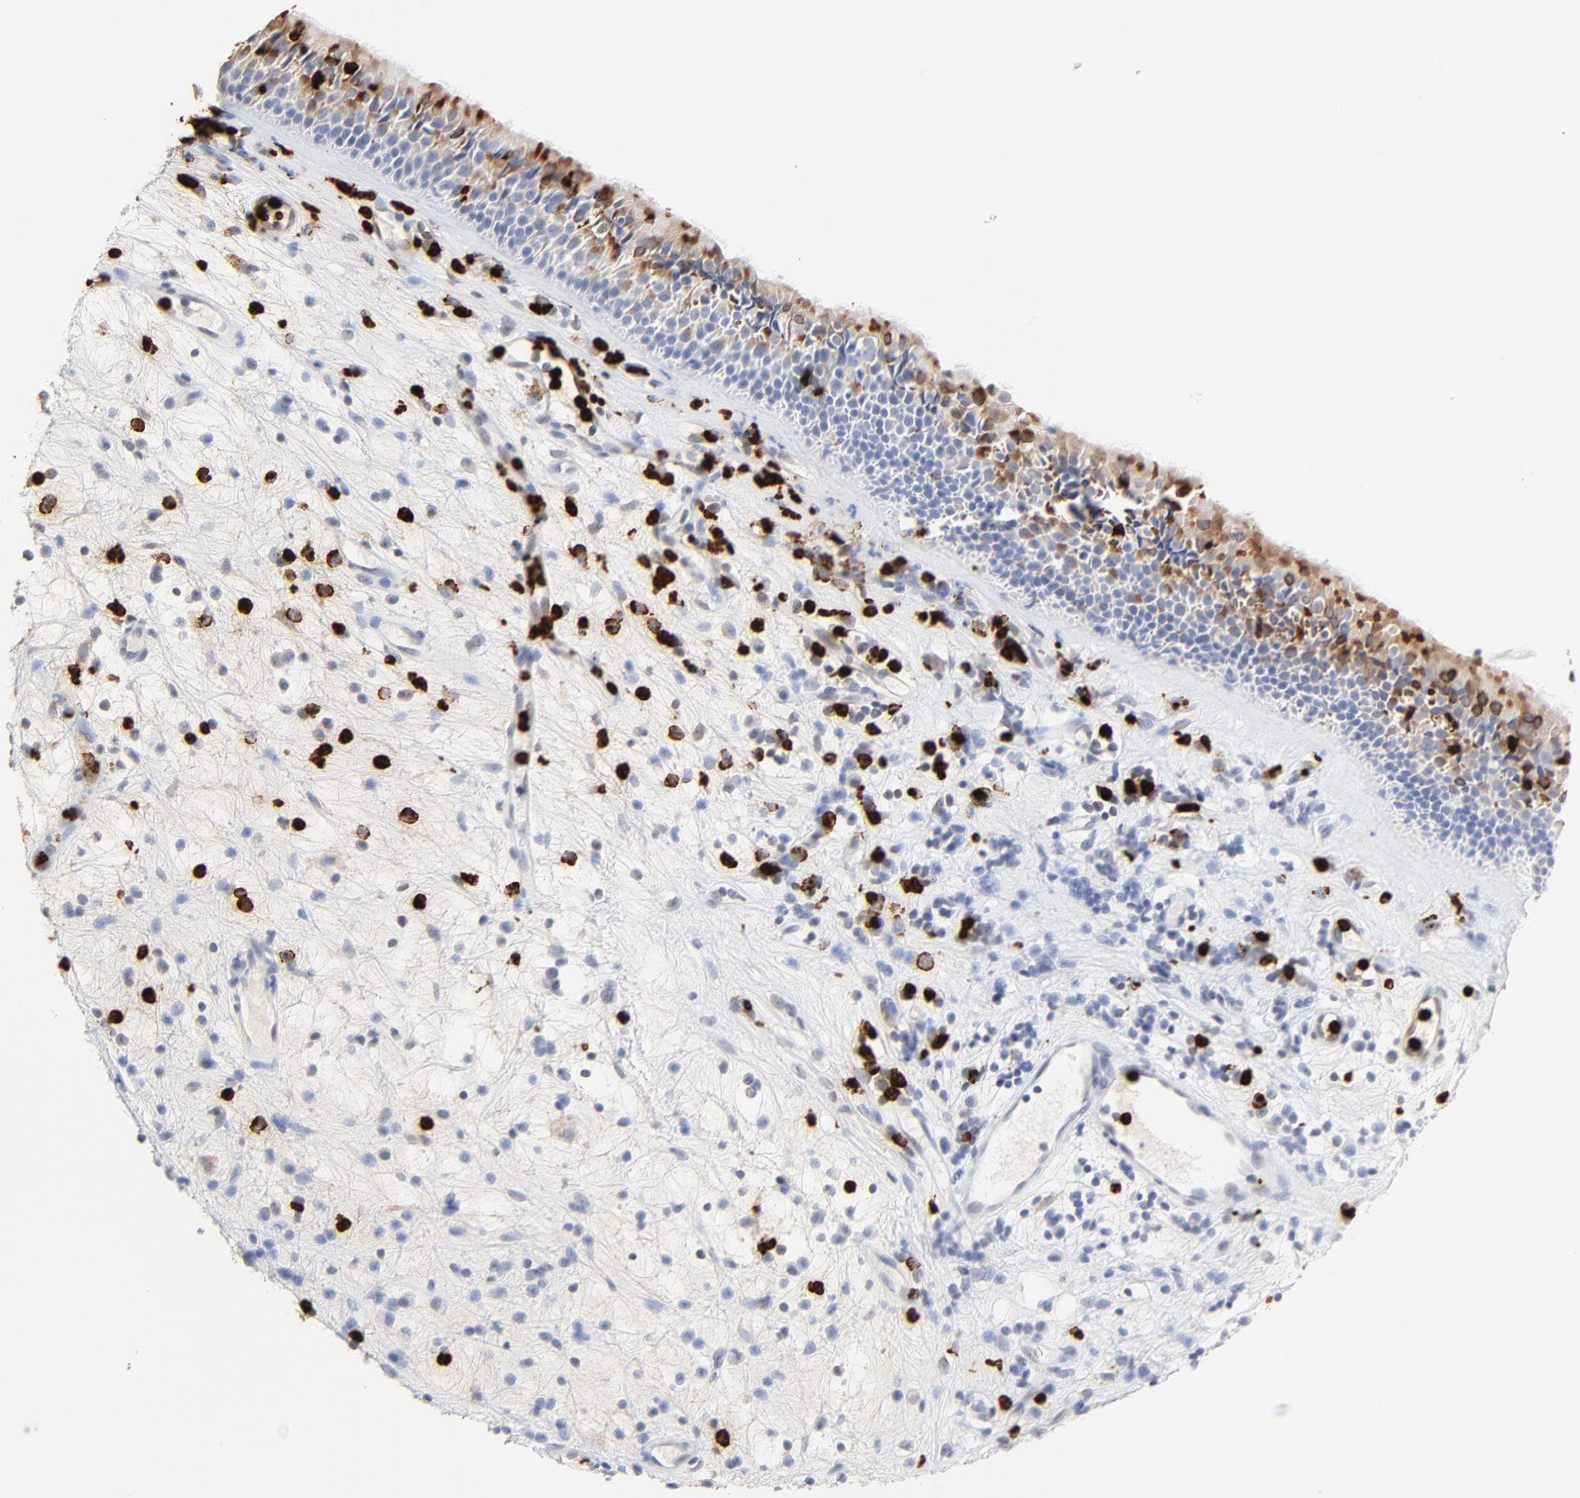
{"staining": {"intensity": "moderate", "quantity": "25%-75%", "location": "cytoplasmic/membranous"}, "tissue": "nasopharynx", "cell_type": "Respiratory epithelial cells", "image_type": "normal", "snomed": [{"axis": "morphology", "description": "Normal tissue, NOS"}, {"axis": "topography", "description": "Nasopharynx"}], "caption": "Moderate cytoplasmic/membranous staining for a protein is present in about 25%-75% of respiratory epithelial cells of unremarkable nasopharynx using immunohistochemistry.", "gene": "LCN2", "patient": {"sex": "female", "age": 78}}